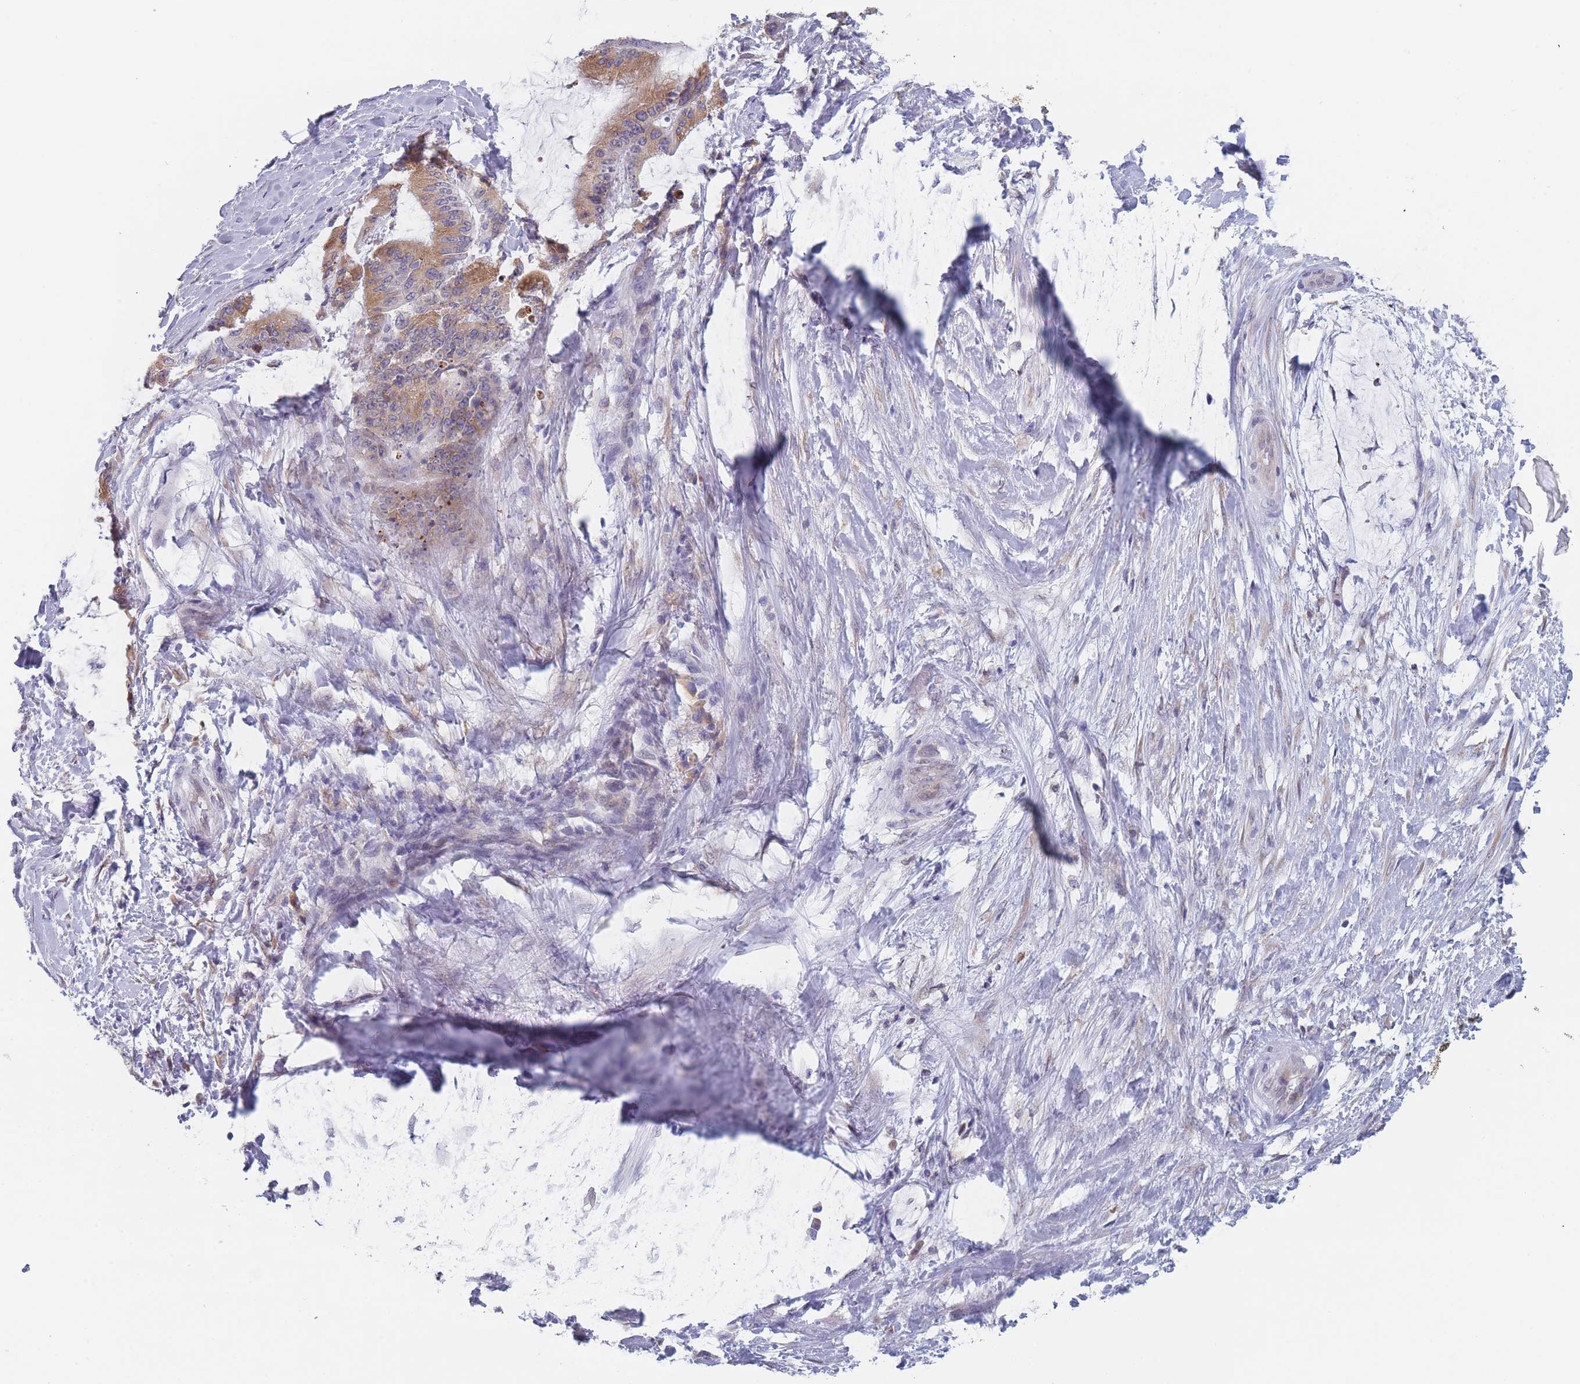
{"staining": {"intensity": "moderate", "quantity": "25%-75%", "location": "cytoplasmic/membranous"}, "tissue": "liver cancer", "cell_type": "Tumor cells", "image_type": "cancer", "snomed": [{"axis": "morphology", "description": "Normal tissue, NOS"}, {"axis": "morphology", "description": "Cholangiocarcinoma"}, {"axis": "topography", "description": "Liver"}, {"axis": "topography", "description": "Peripheral nerve tissue"}], "caption": "Protein staining shows moderate cytoplasmic/membranous expression in approximately 25%-75% of tumor cells in liver cholangiocarcinoma.", "gene": "TMED10", "patient": {"sex": "female", "age": 73}}